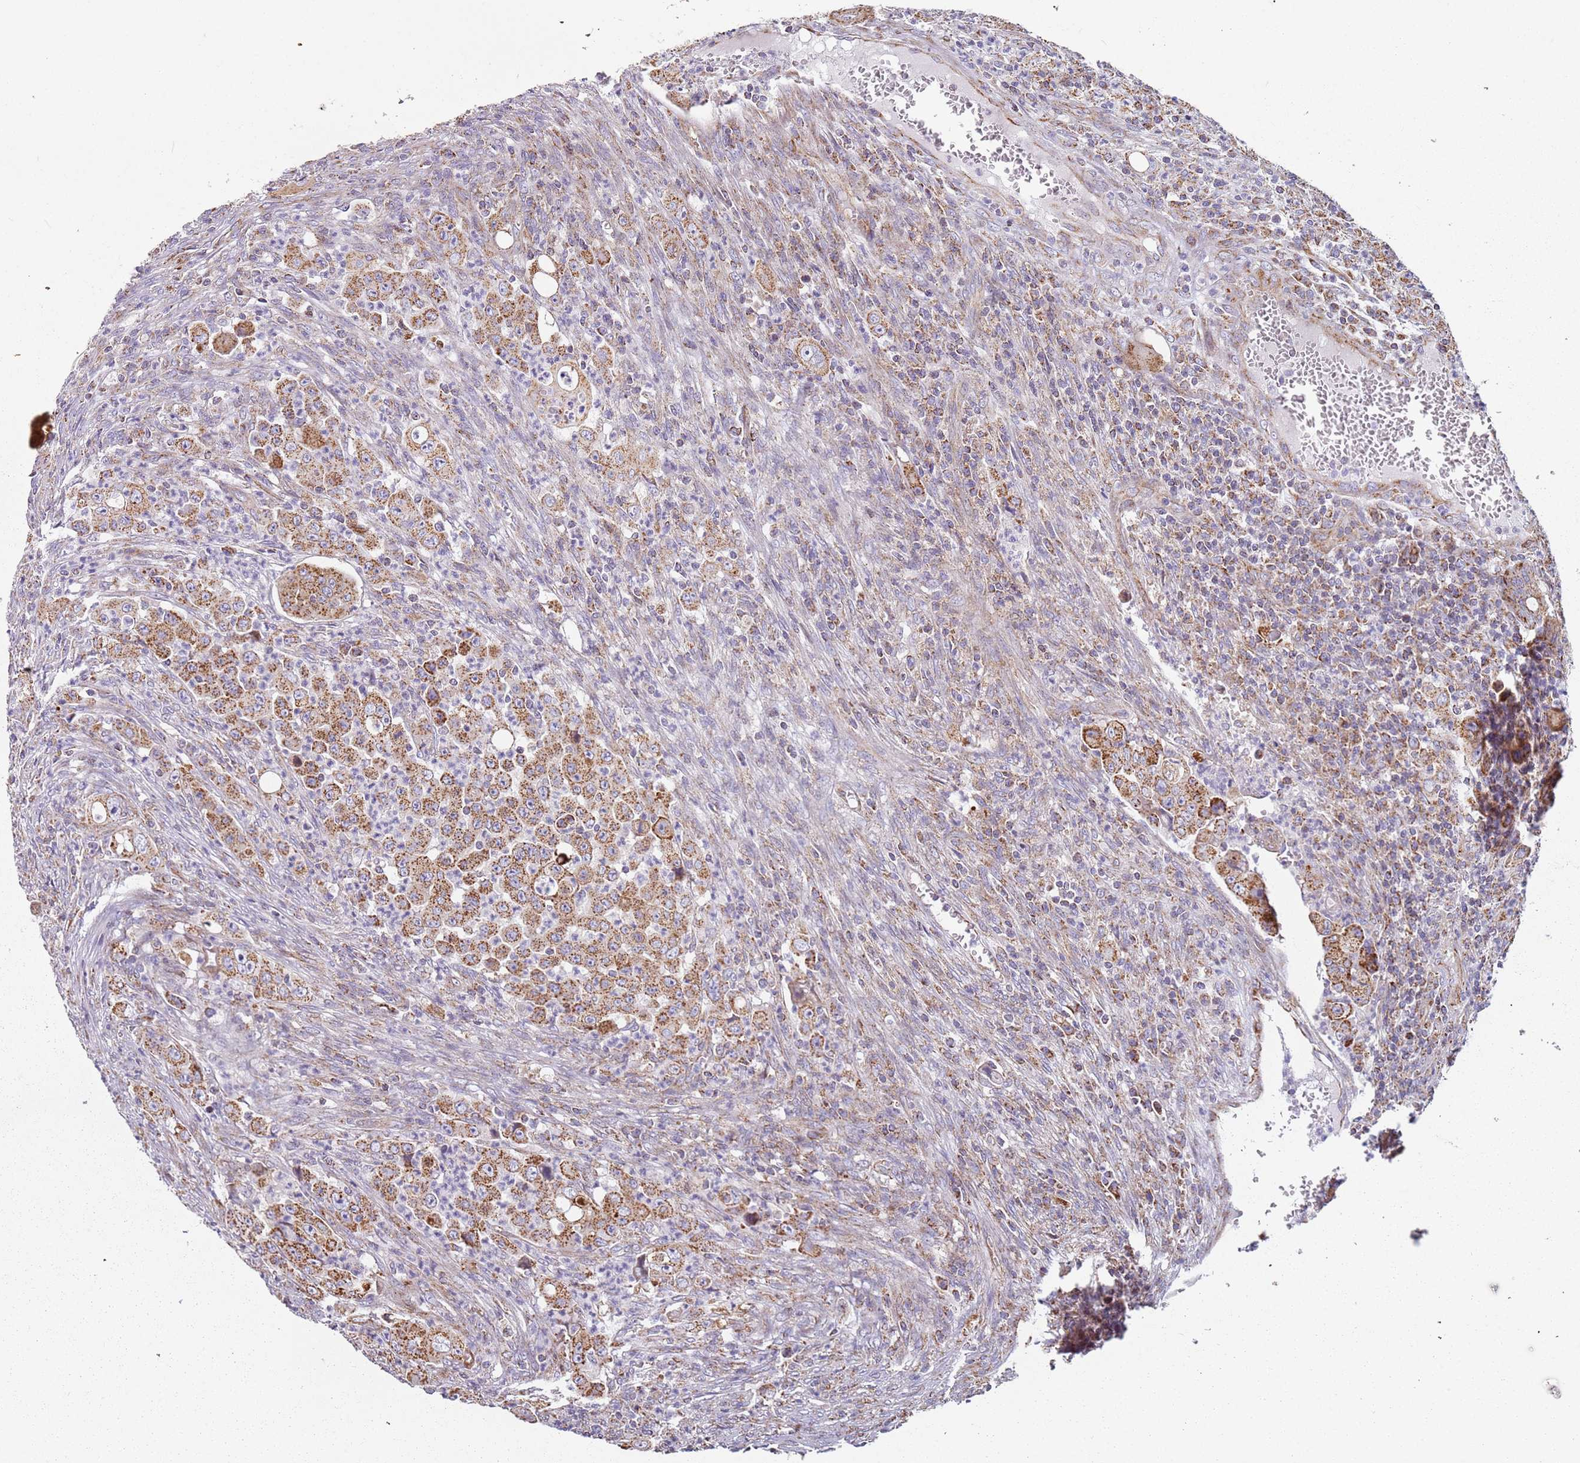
{"staining": {"intensity": "moderate", "quantity": ">75%", "location": "cytoplasmic/membranous"}, "tissue": "colorectal cancer", "cell_type": "Tumor cells", "image_type": "cancer", "snomed": [{"axis": "morphology", "description": "Adenocarcinoma, NOS"}, {"axis": "topography", "description": "Colon"}], "caption": "This is a histology image of immunohistochemistry (IHC) staining of colorectal cancer (adenocarcinoma), which shows moderate positivity in the cytoplasmic/membranous of tumor cells.", "gene": "ALS2", "patient": {"sex": "male", "age": 51}}